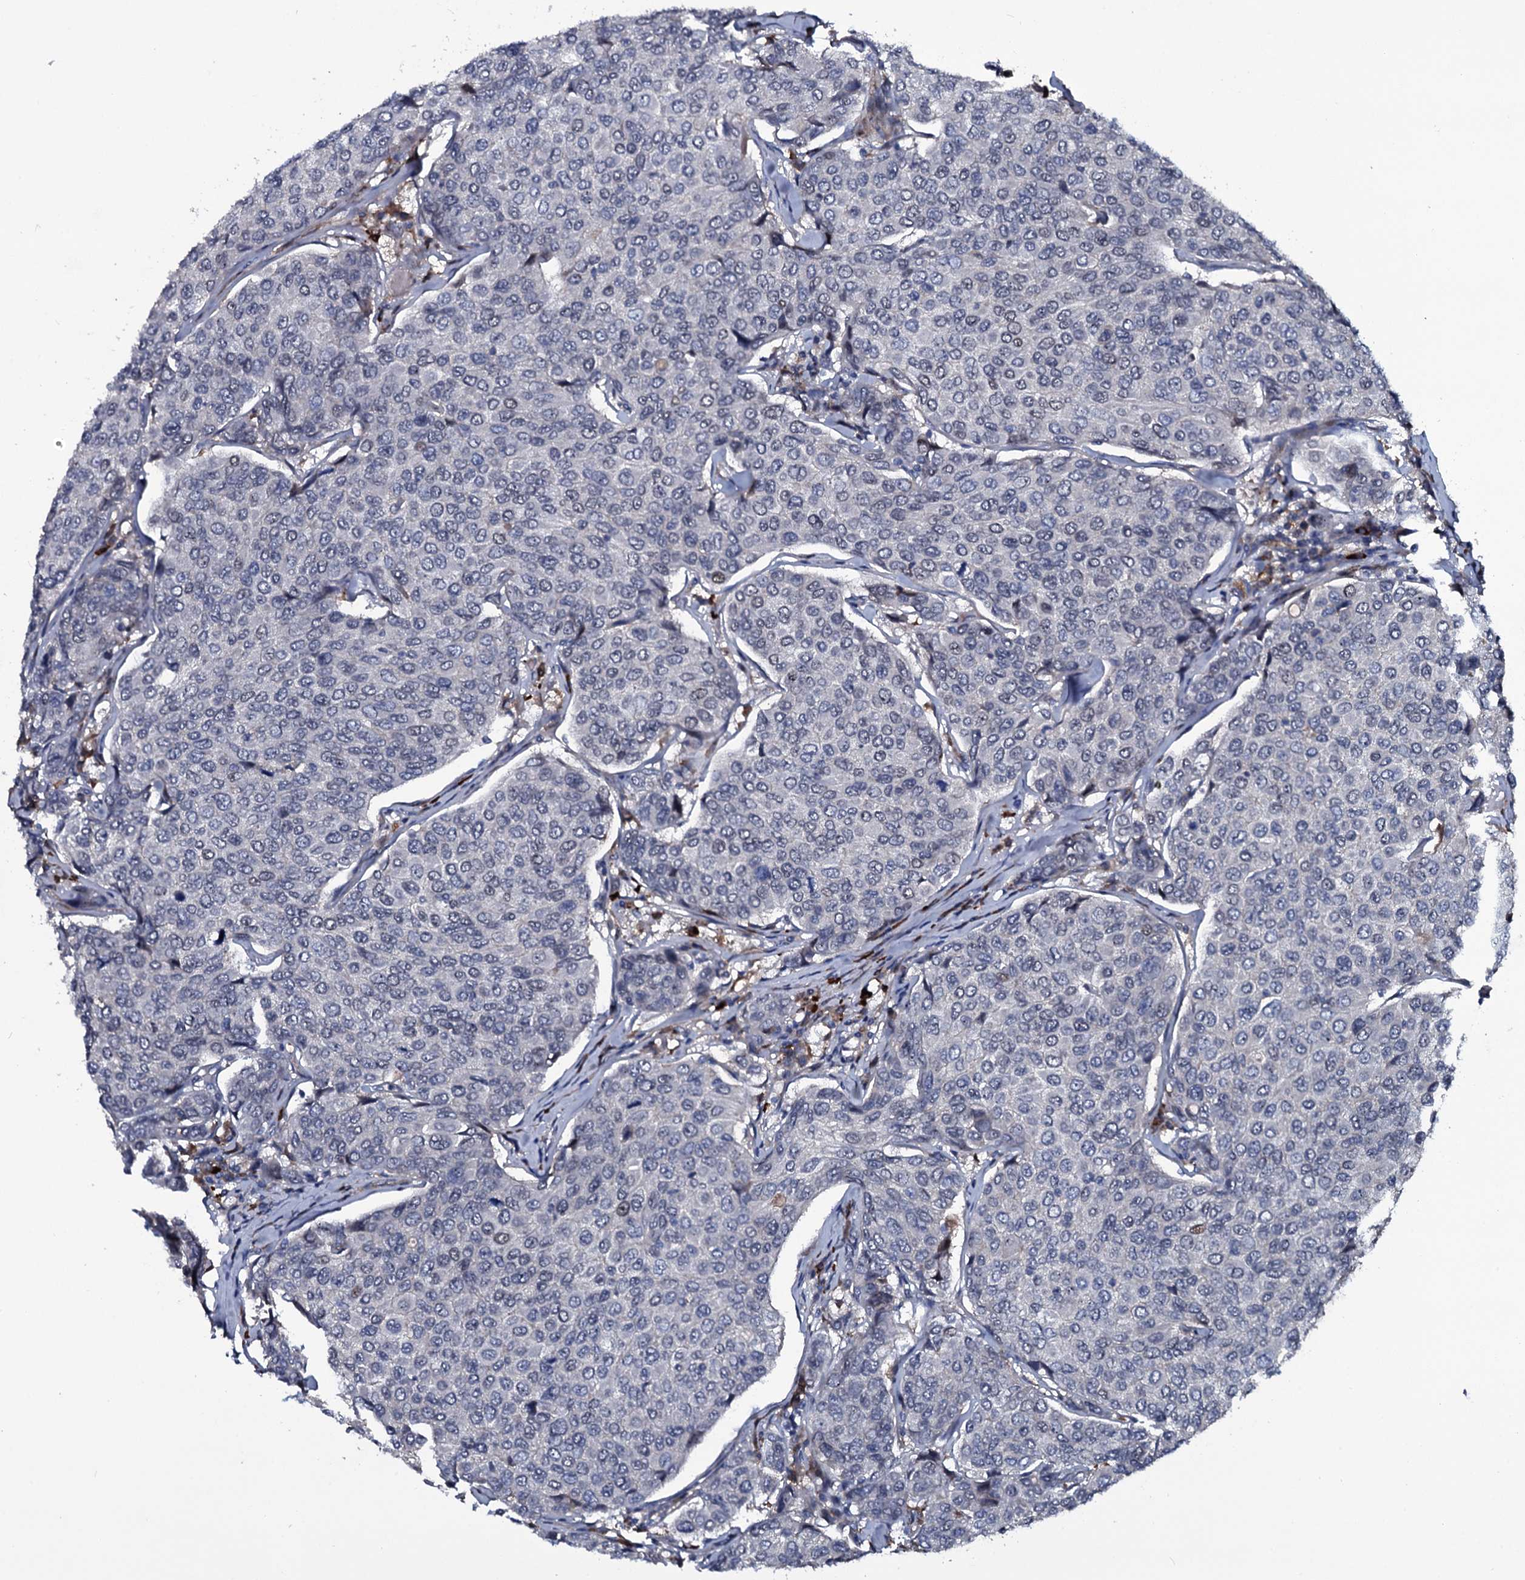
{"staining": {"intensity": "negative", "quantity": "none", "location": "none"}, "tissue": "breast cancer", "cell_type": "Tumor cells", "image_type": "cancer", "snomed": [{"axis": "morphology", "description": "Duct carcinoma"}, {"axis": "topography", "description": "Breast"}], "caption": "IHC image of neoplastic tissue: intraductal carcinoma (breast) stained with DAB (3,3'-diaminobenzidine) exhibits no significant protein expression in tumor cells. (Brightfield microscopy of DAB (3,3'-diaminobenzidine) IHC at high magnification).", "gene": "LYG2", "patient": {"sex": "female", "age": 55}}